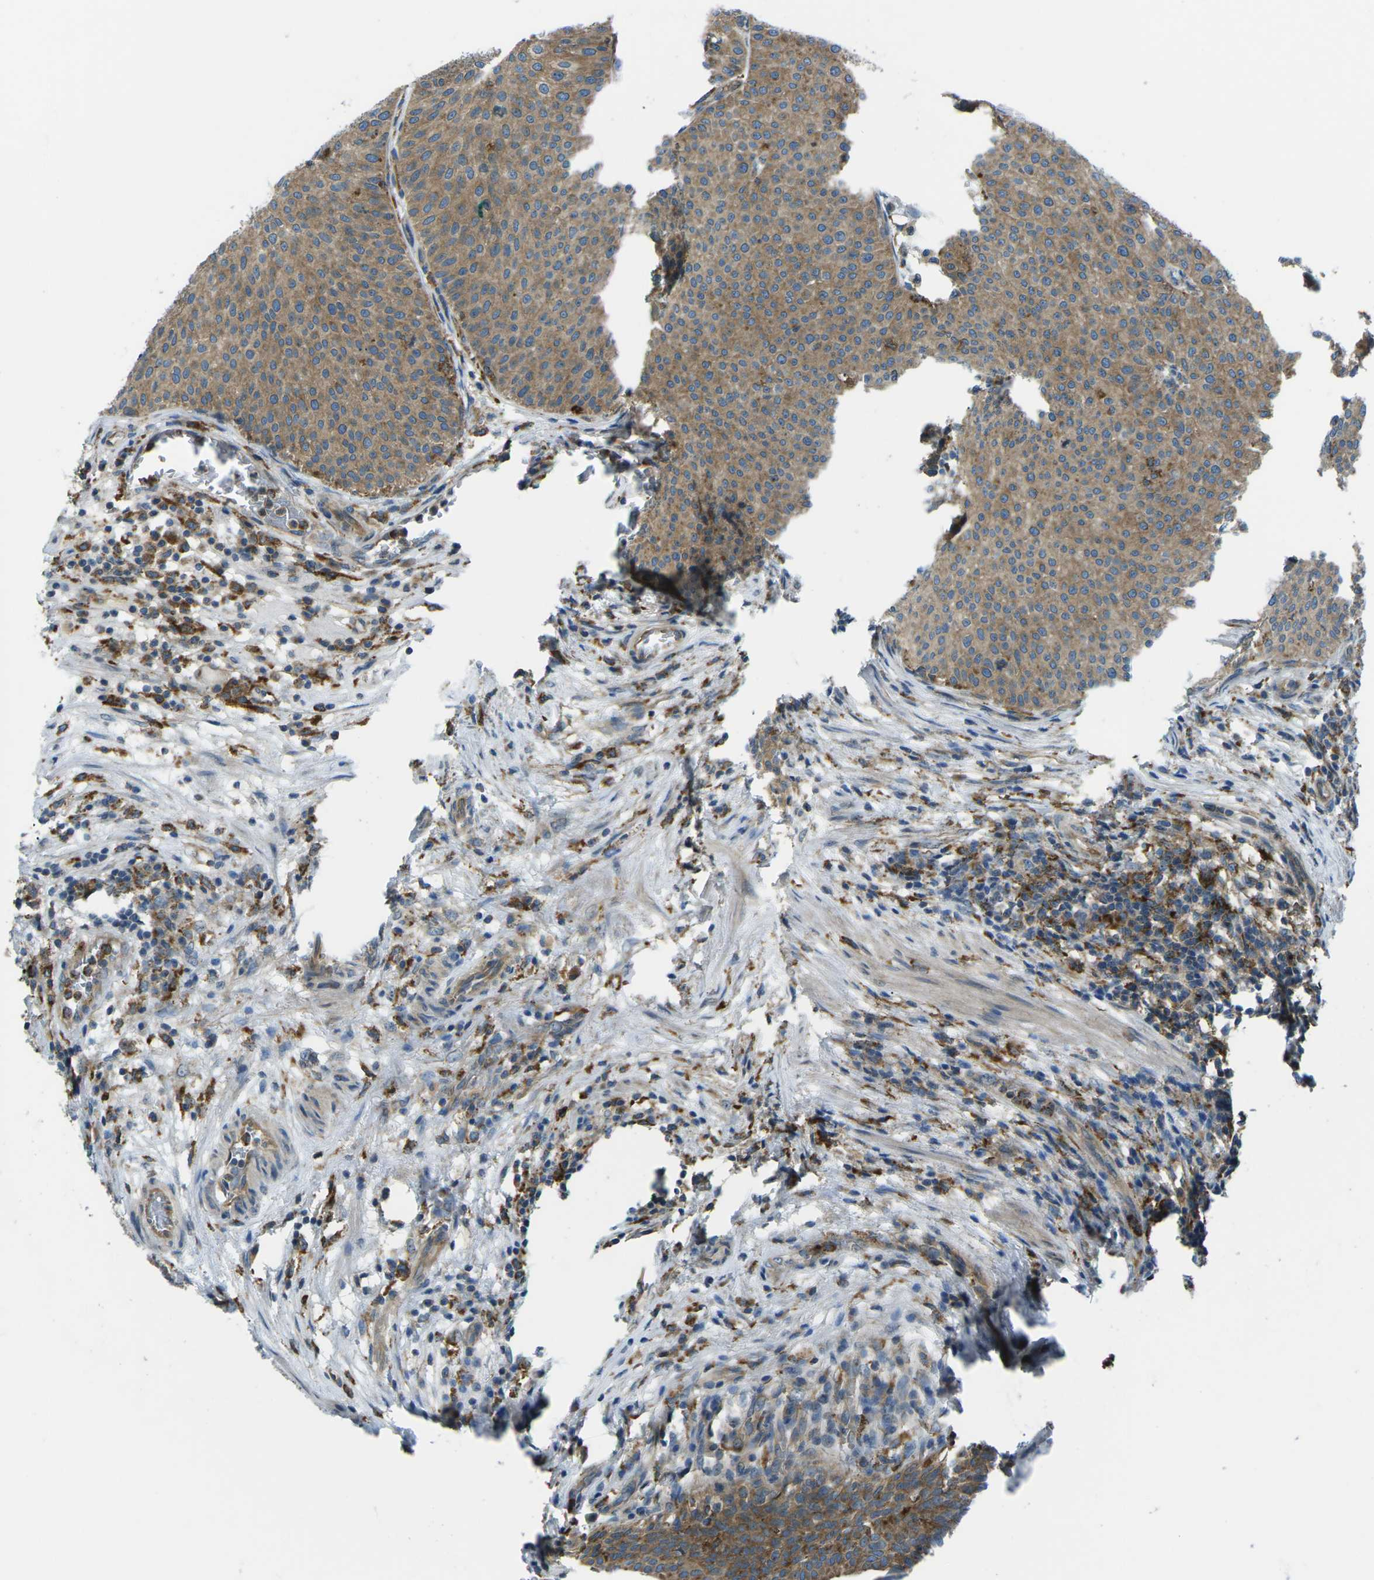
{"staining": {"intensity": "moderate", "quantity": ">75%", "location": "cytoplasmic/membranous"}, "tissue": "urothelial cancer", "cell_type": "Tumor cells", "image_type": "cancer", "snomed": [{"axis": "morphology", "description": "Urothelial carcinoma, Low grade"}, {"axis": "topography", "description": "Smooth muscle"}, {"axis": "topography", "description": "Urinary bladder"}], "caption": "High-magnification brightfield microscopy of urothelial cancer stained with DAB (3,3'-diaminobenzidine) (brown) and counterstained with hematoxylin (blue). tumor cells exhibit moderate cytoplasmic/membranous positivity is present in about>75% of cells.", "gene": "CDK17", "patient": {"sex": "male", "age": 60}}